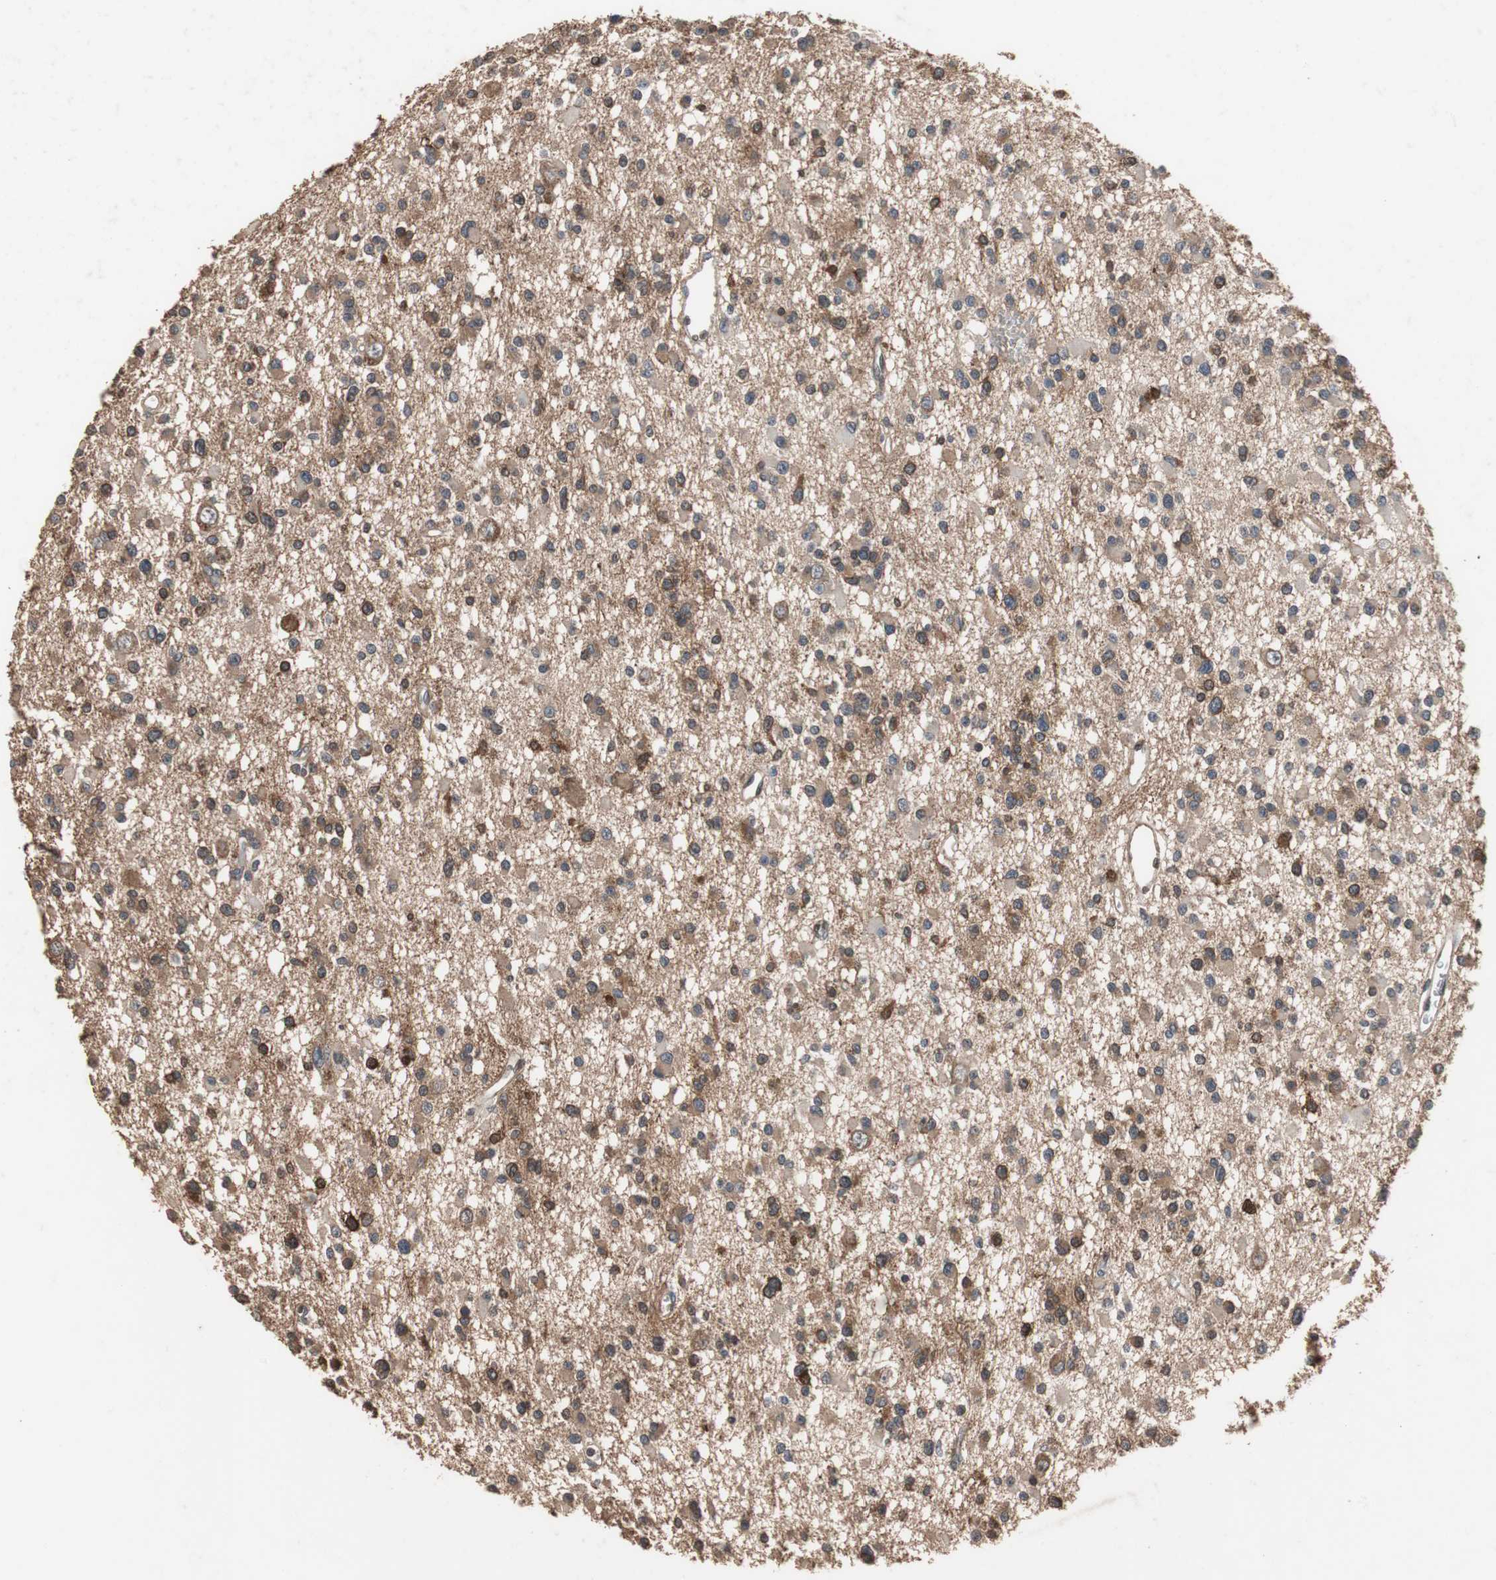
{"staining": {"intensity": "moderate", "quantity": "25%-75%", "location": "cytoplasmic/membranous"}, "tissue": "glioma", "cell_type": "Tumor cells", "image_type": "cancer", "snomed": [{"axis": "morphology", "description": "Glioma, malignant, Low grade"}, {"axis": "topography", "description": "Brain"}], "caption": "Immunohistochemistry (IHC) image of neoplastic tissue: malignant glioma (low-grade) stained using immunohistochemistry exhibits medium levels of moderate protein expression localized specifically in the cytoplasmic/membranous of tumor cells, appearing as a cytoplasmic/membranous brown color.", "gene": "NDRG1", "patient": {"sex": "female", "age": 22}}